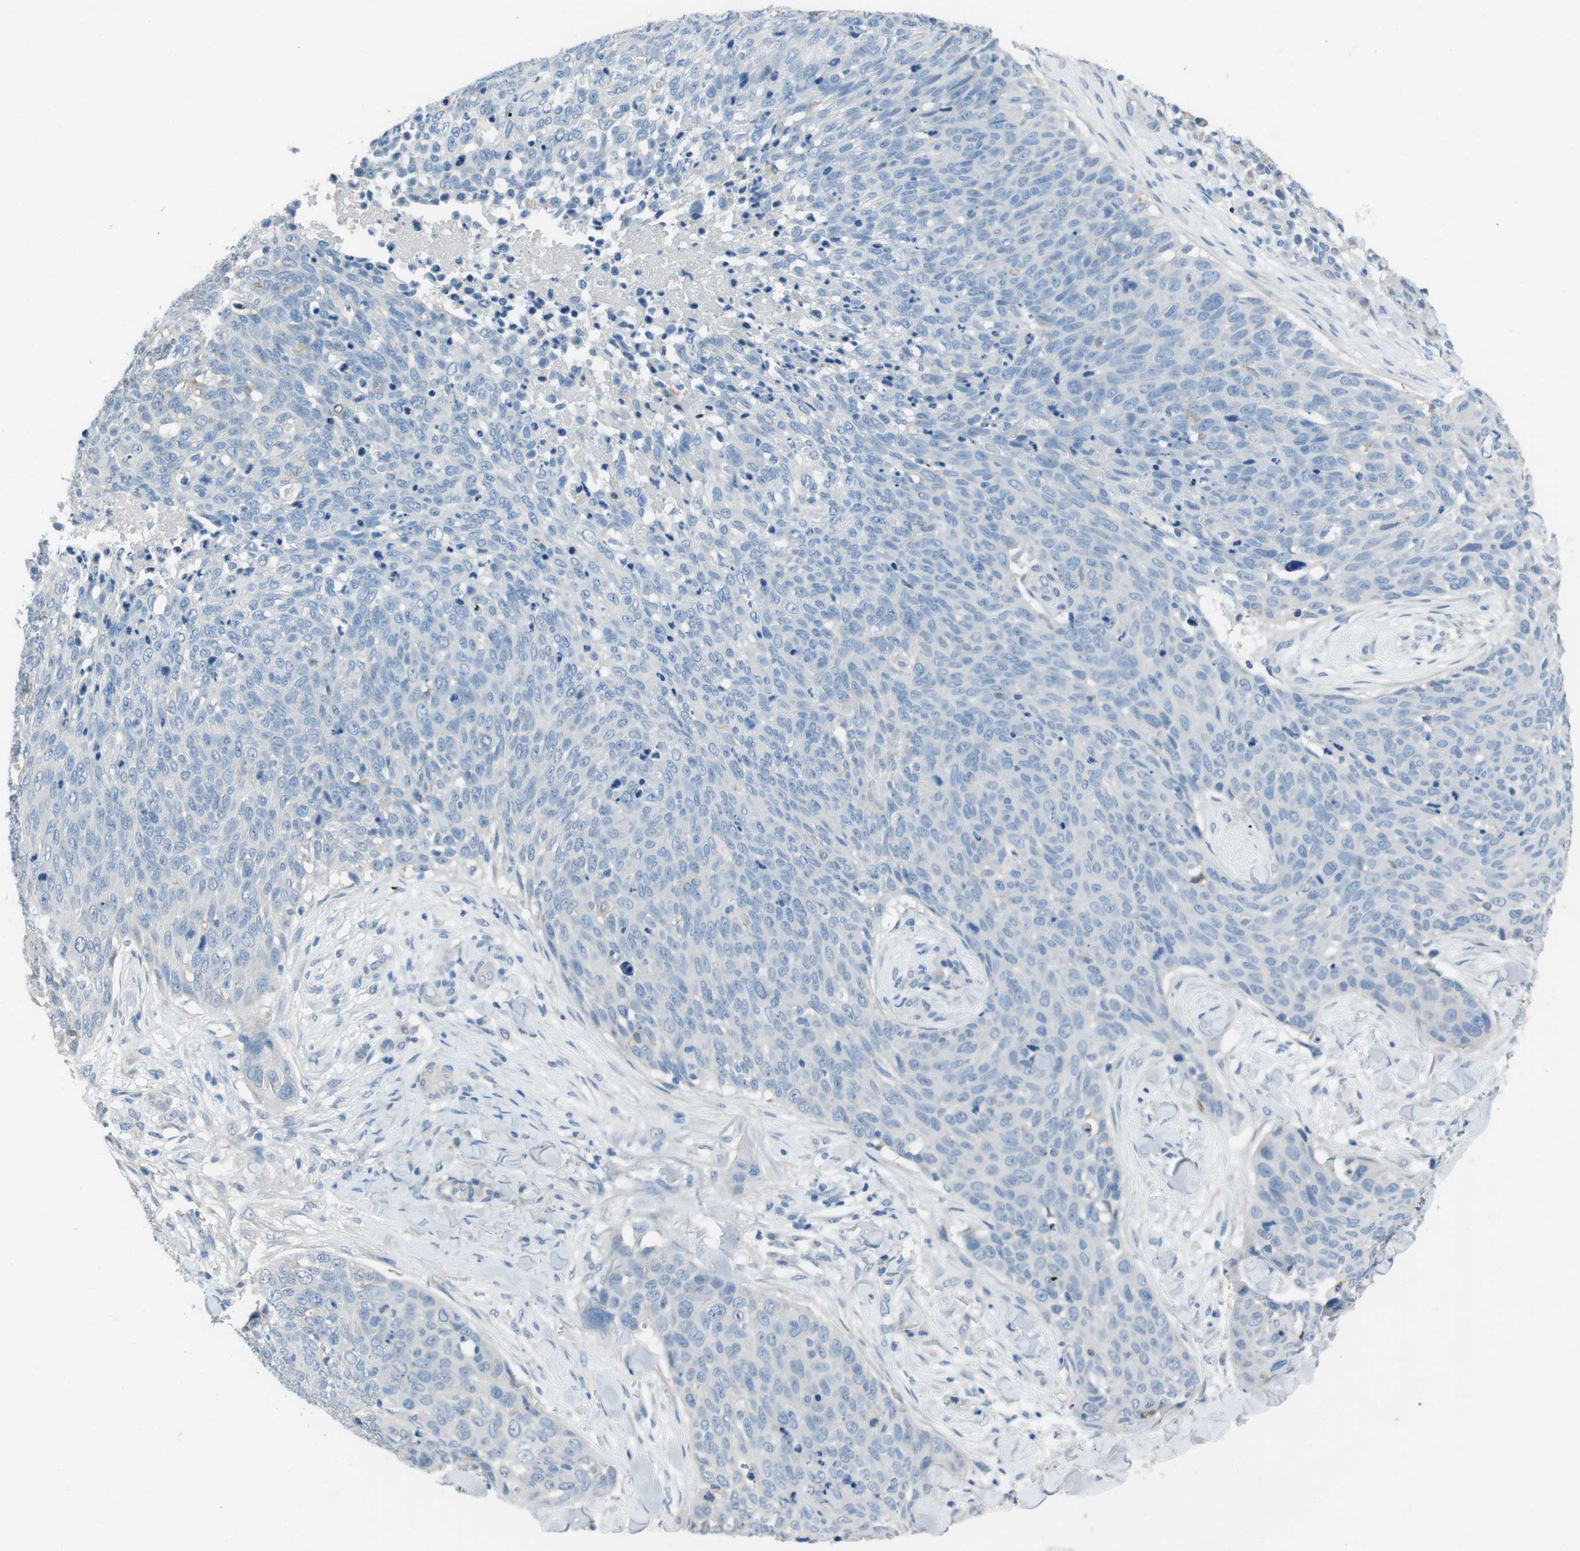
{"staining": {"intensity": "negative", "quantity": "none", "location": "none"}, "tissue": "skin cancer", "cell_type": "Tumor cells", "image_type": "cancer", "snomed": [{"axis": "morphology", "description": "Squamous cell carcinoma in situ, NOS"}, {"axis": "morphology", "description": "Squamous cell carcinoma, NOS"}, {"axis": "topography", "description": "Skin"}], "caption": "This is an immunohistochemistry photomicrograph of skin squamous cell carcinoma. There is no staining in tumor cells.", "gene": "CYP2C8", "patient": {"sex": "male", "age": 93}}